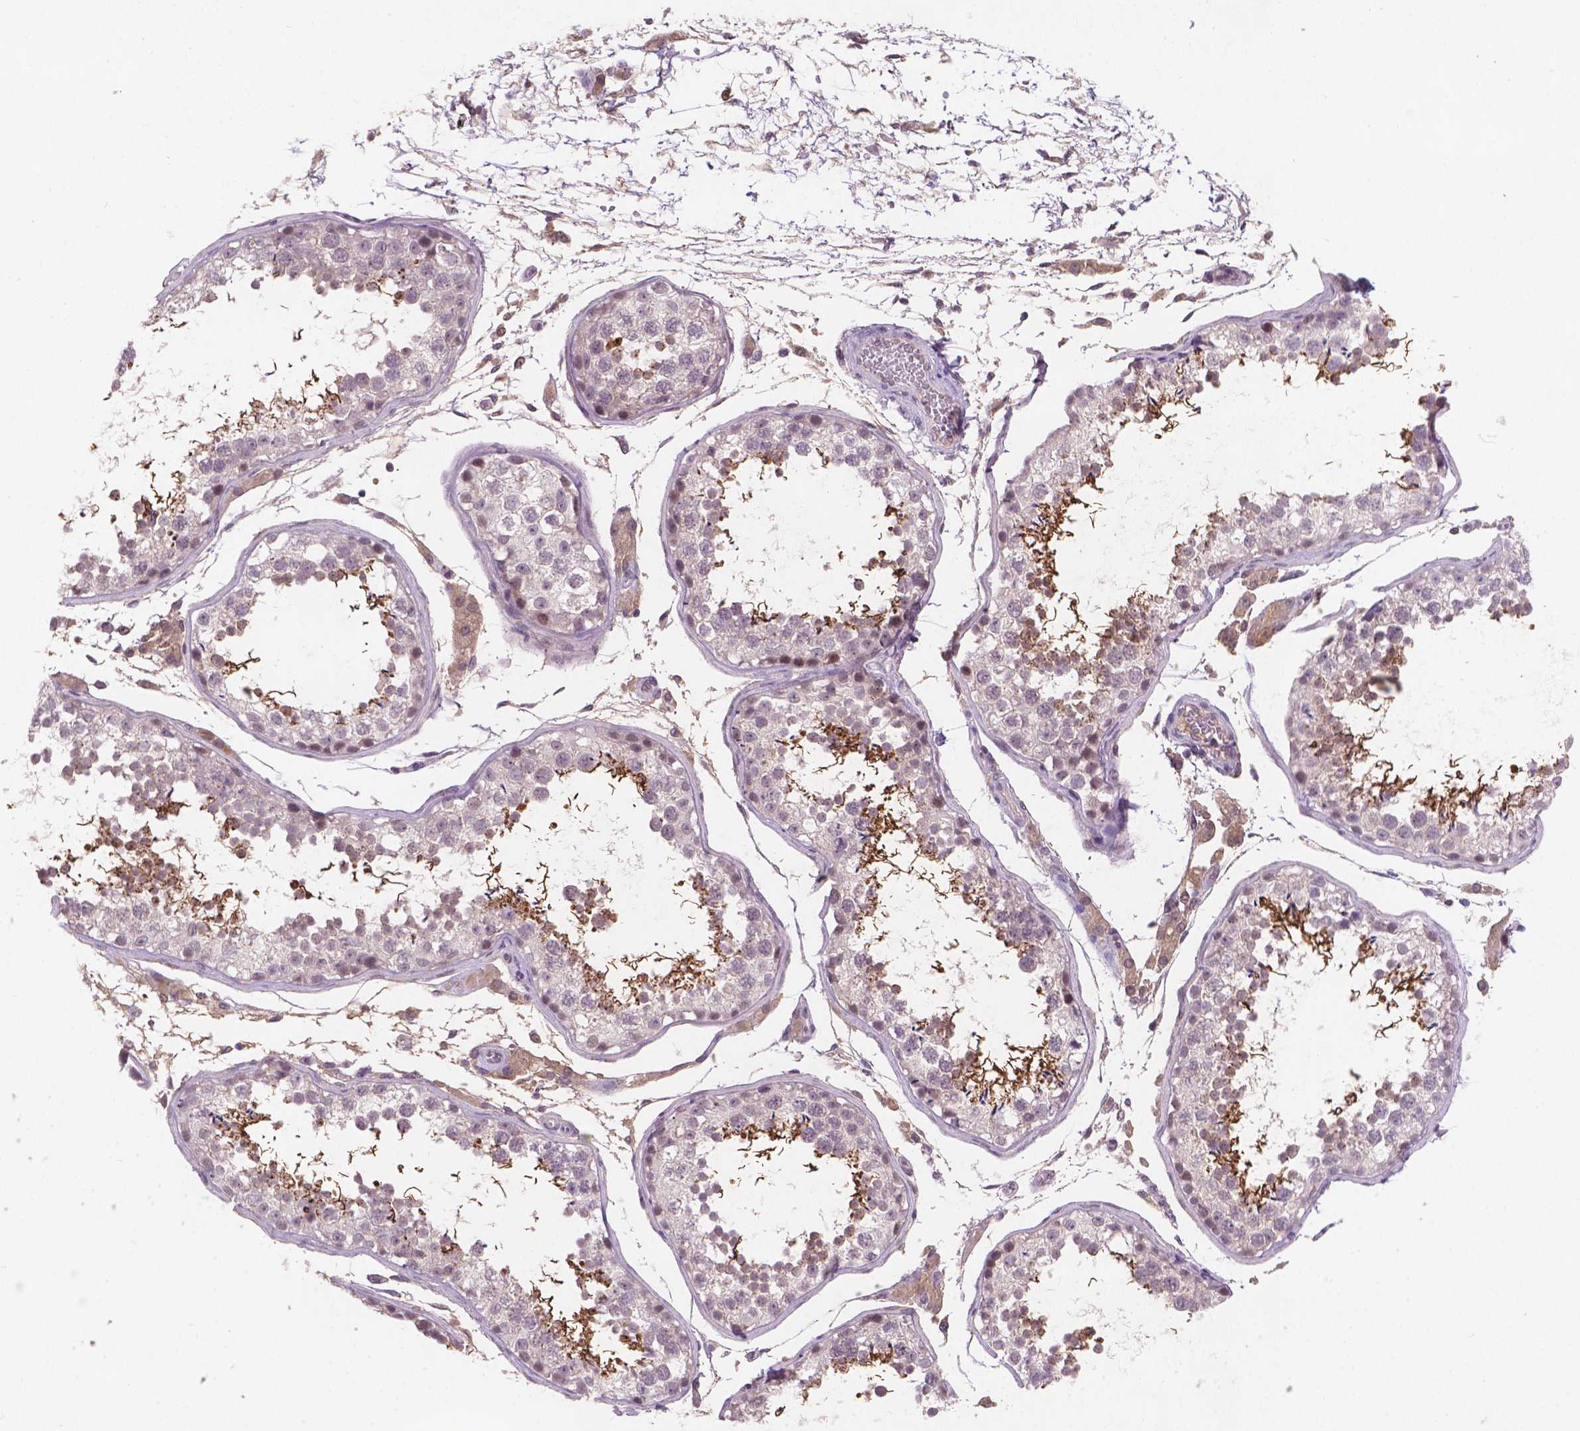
{"staining": {"intensity": "moderate", "quantity": "<25%", "location": "cytoplasmic/membranous,nuclear"}, "tissue": "testis", "cell_type": "Cells in seminiferous ducts", "image_type": "normal", "snomed": [{"axis": "morphology", "description": "Normal tissue, NOS"}, {"axis": "topography", "description": "Testis"}], "caption": "DAB immunohistochemical staining of benign human testis displays moderate cytoplasmic/membranous,nuclear protein staining in about <25% of cells in seminiferous ducts.", "gene": "GXYLT2", "patient": {"sex": "male", "age": 29}}